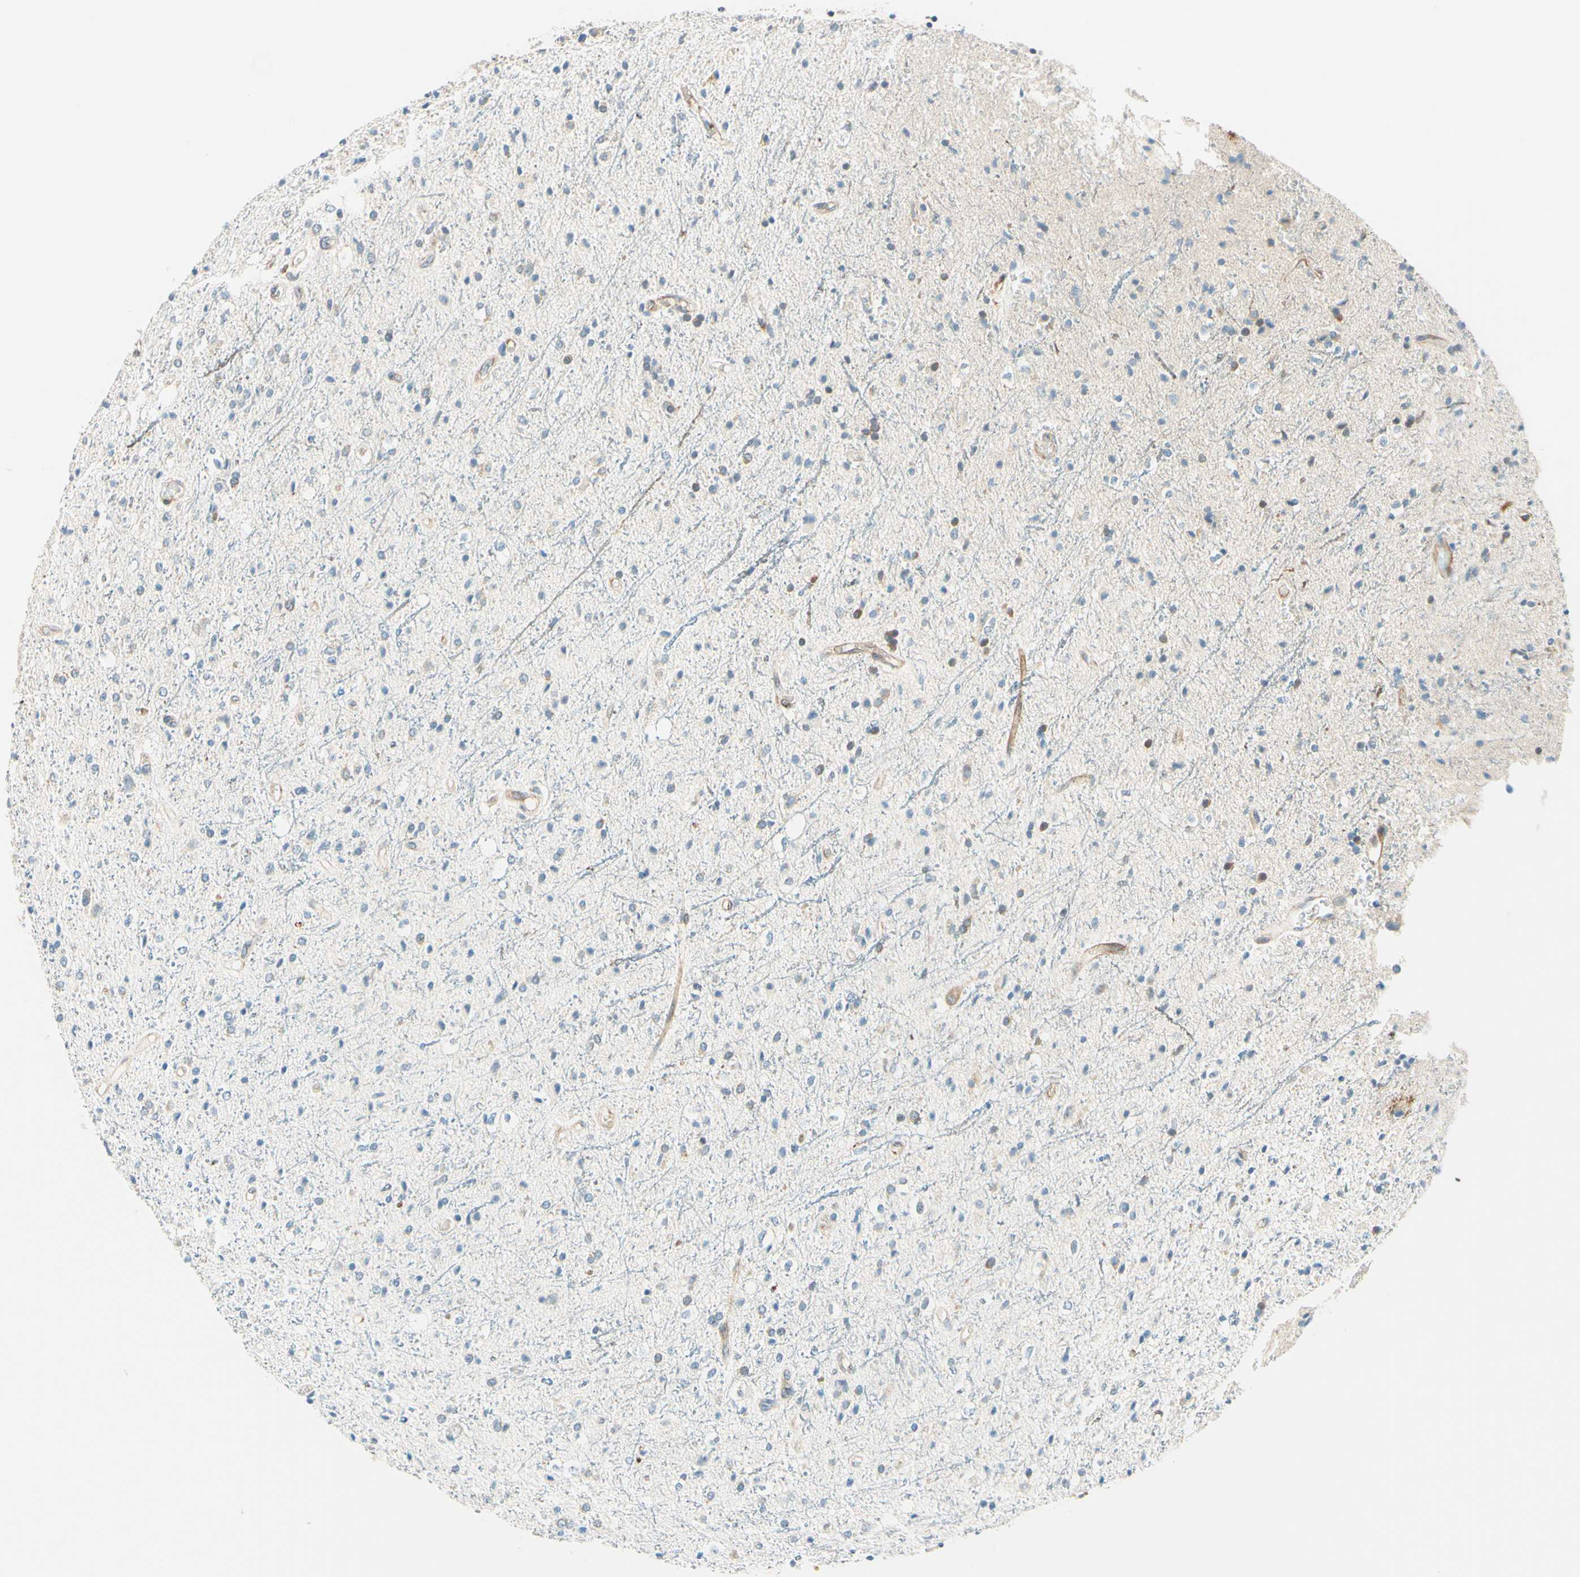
{"staining": {"intensity": "weak", "quantity": "<25%", "location": "cytoplasmic/membranous"}, "tissue": "glioma", "cell_type": "Tumor cells", "image_type": "cancer", "snomed": [{"axis": "morphology", "description": "Glioma, malignant, High grade"}, {"axis": "topography", "description": "Brain"}], "caption": "Micrograph shows no protein positivity in tumor cells of malignant glioma (high-grade) tissue.", "gene": "TAOK2", "patient": {"sex": "male", "age": 47}}